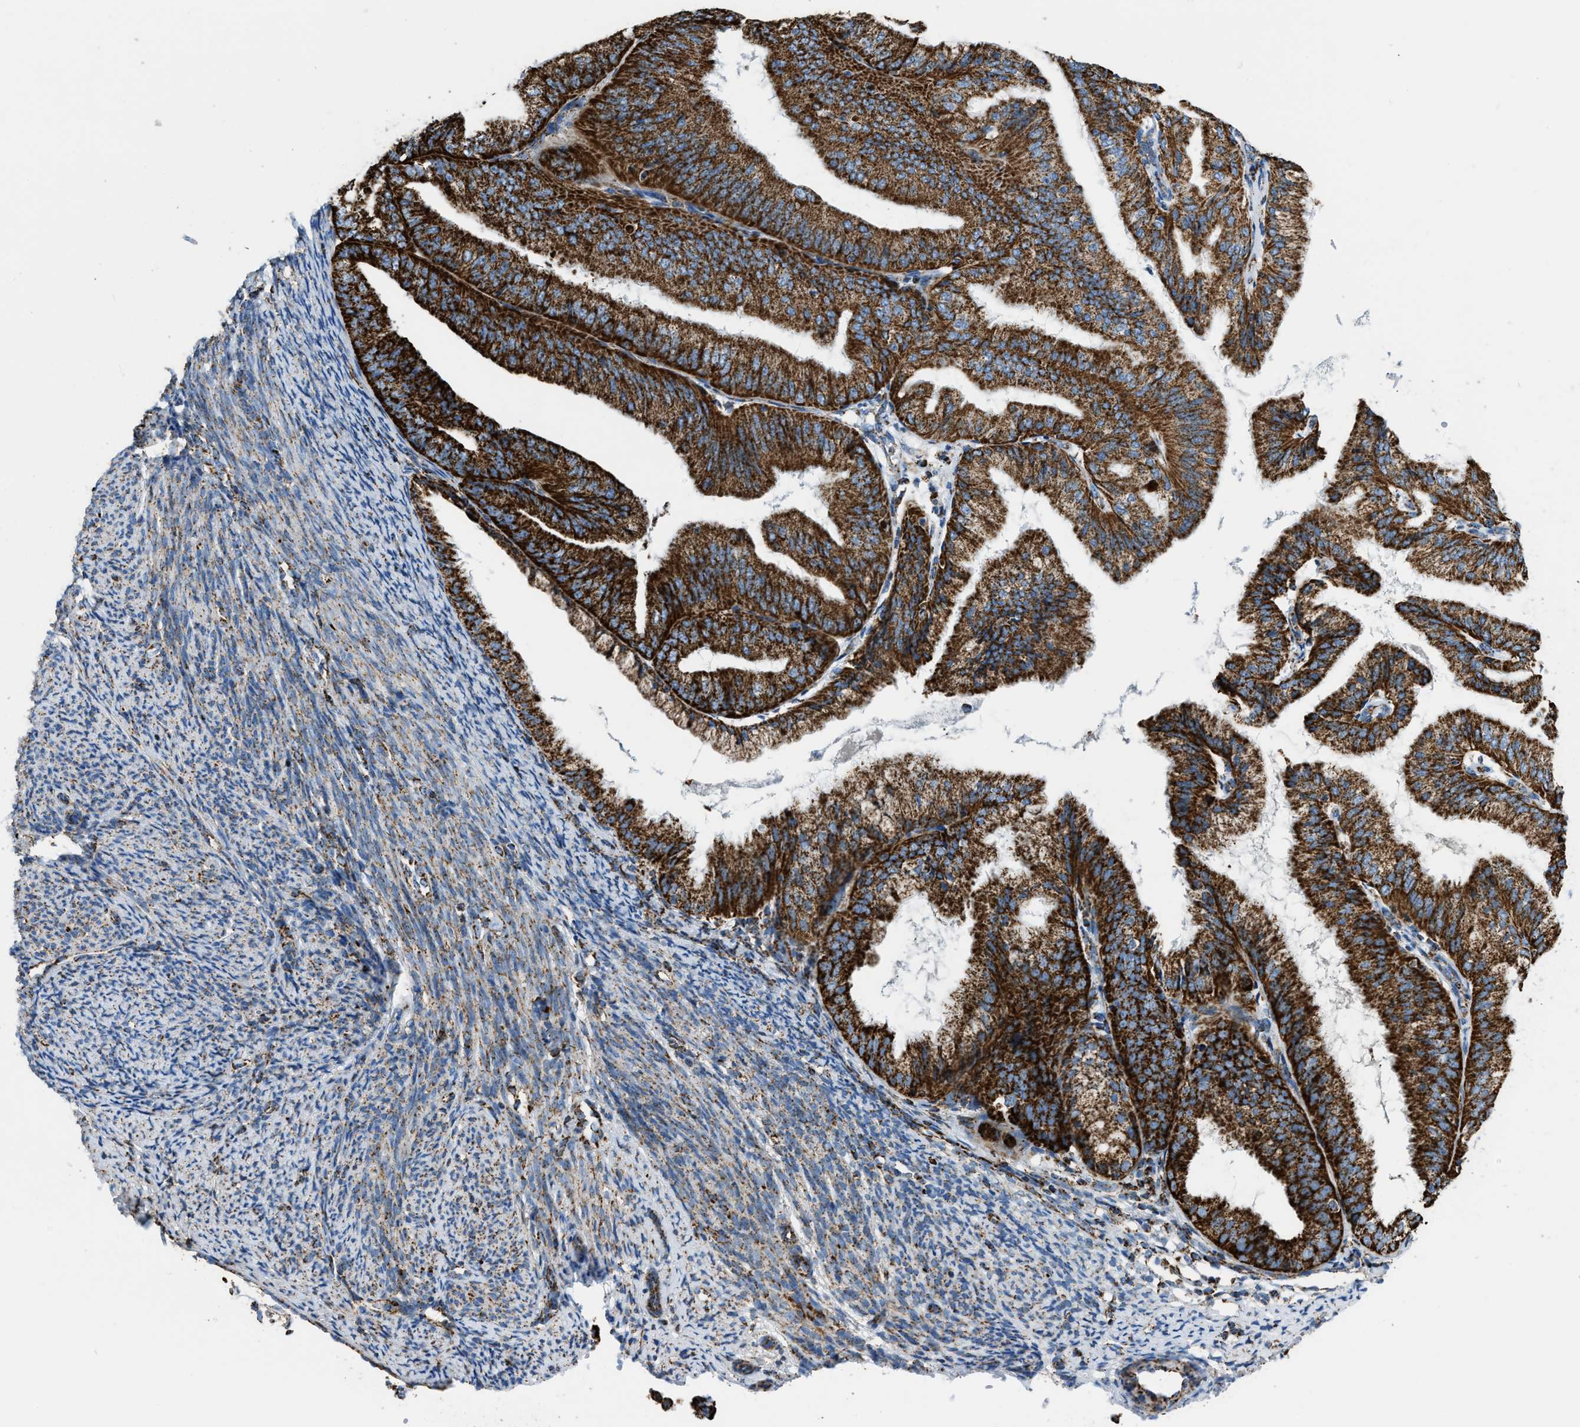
{"staining": {"intensity": "strong", "quantity": ">75%", "location": "cytoplasmic/membranous"}, "tissue": "endometrial cancer", "cell_type": "Tumor cells", "image_type": "cancer", "snomed": [{"axis": "morphology", "description": "Adenocarcinoma, NOS"}, {"axis": "topography", "description": "Endometrium"}], "caption": "IHC (DAB (3,3'-diaminobenzidine)) staining of endometrial cancer displays strong cytoplasmic/membranous protein staining in approximately >75% of tumor cells.", "gene": "ETFB", "patient": {"sex": "female", "age": 63}}